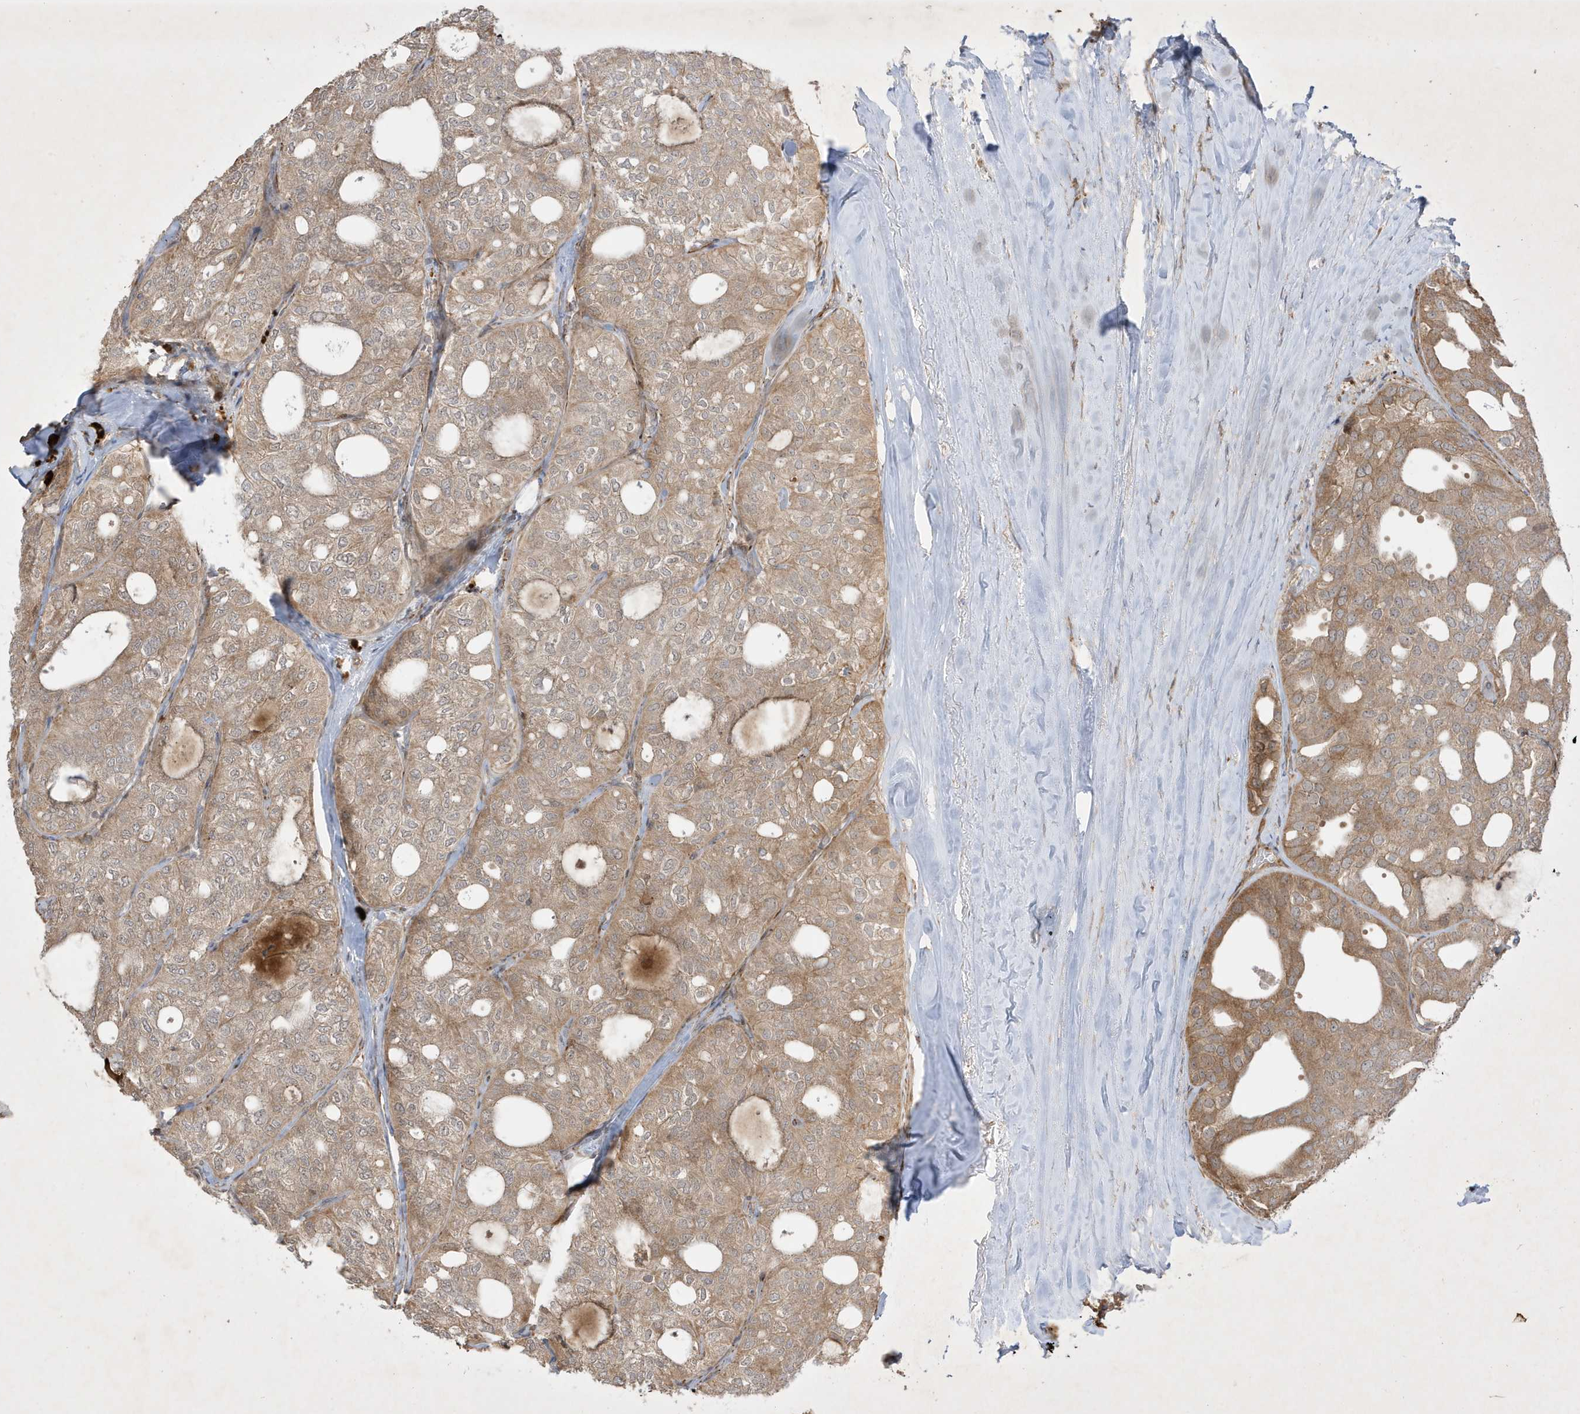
{"staining": {"intensity": "weak", "quantity": ">75%", "location": "cytoplasmic/membranous"}, "tissue": "thyroid cancer", "cell_type": "Tumor cells", "image_type": "cancer", "snomed": [{"axis": "morphology", "description": "Follicular adenoma carcinoma, NOS"}, {"axis": "topography", "description": "Thyroid gland"}], "caption": "Follicular adenoma carcinoma (thyroid) stained with a protein marker demonstrates weak staining in tumor cells.", "gene": "IFT57", "patient": {"sex": "male", "age": 75}}